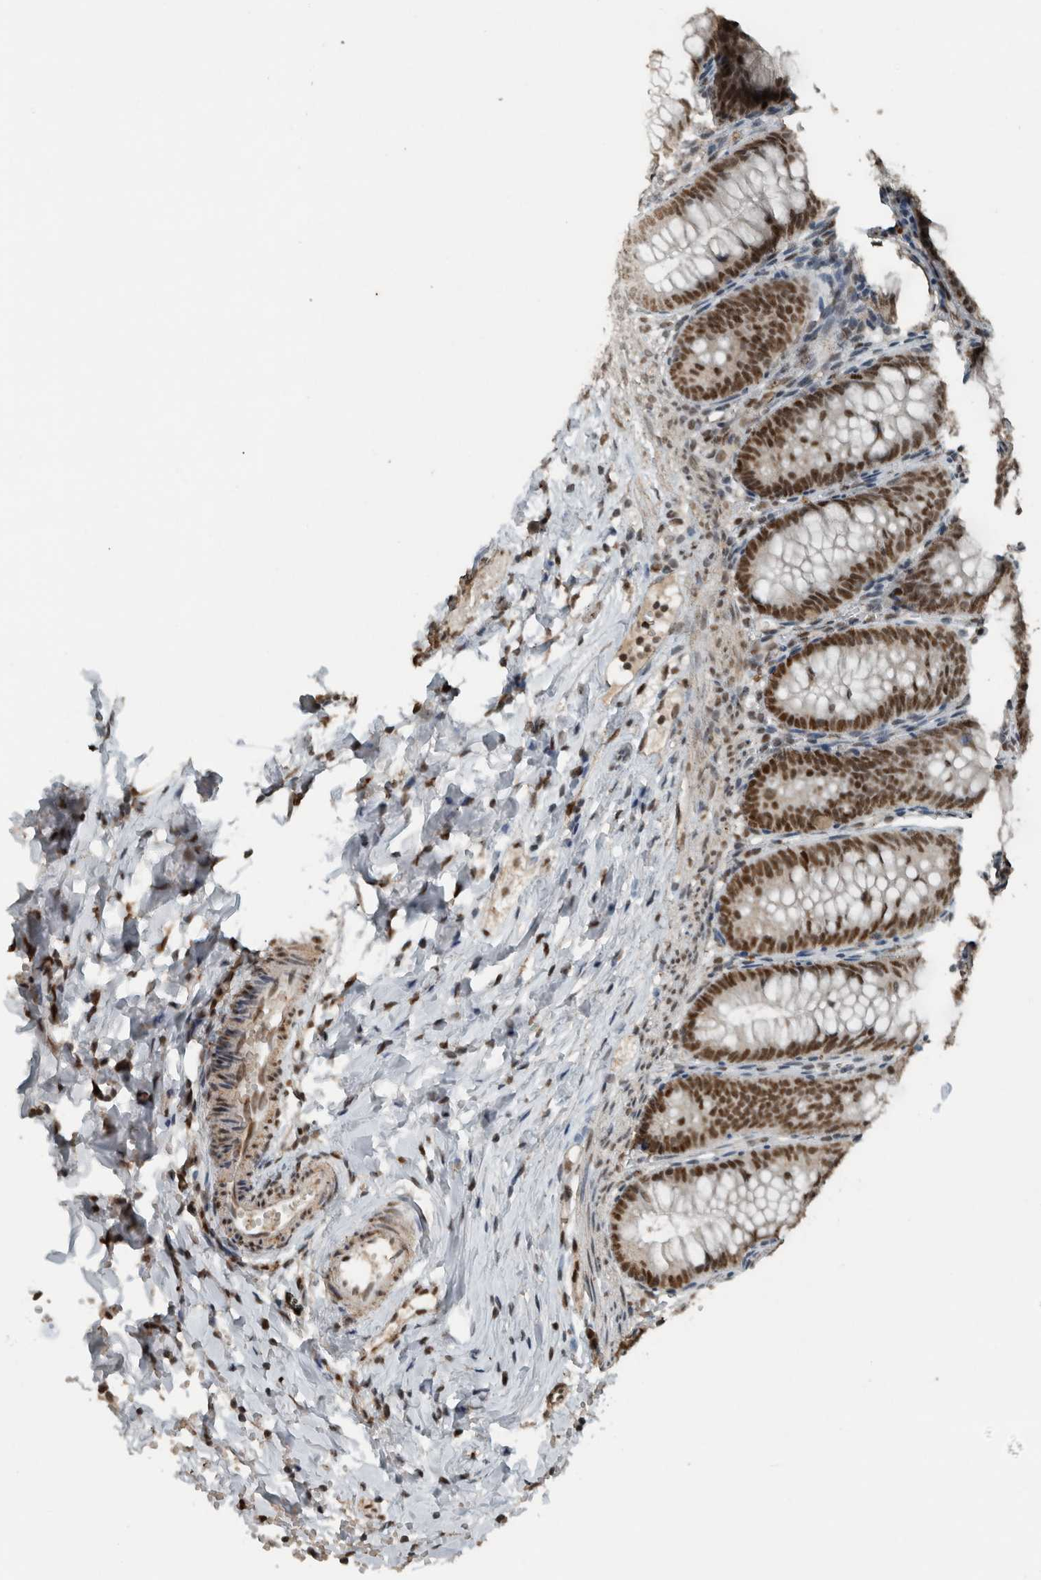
{"staining": {"intensity": "strong", "quantity": ">75%", "location": "nuclear"}, "tissue": "appendix", "cell_type": "Glandular cells", "image_type": "normal", "snomed": [{"axis": "morphology", "description": "Normal tissue, NOS"}, {"axis": "topography", "description": "Appendix"}], "caption": "This histopathology image shows immunohistochemistry staining of normal appendix, with high strong nuclear expression in about >75% of glandular cells.", "gene": "ZNF24", "patient": {"sex": "male", "age": 1}}